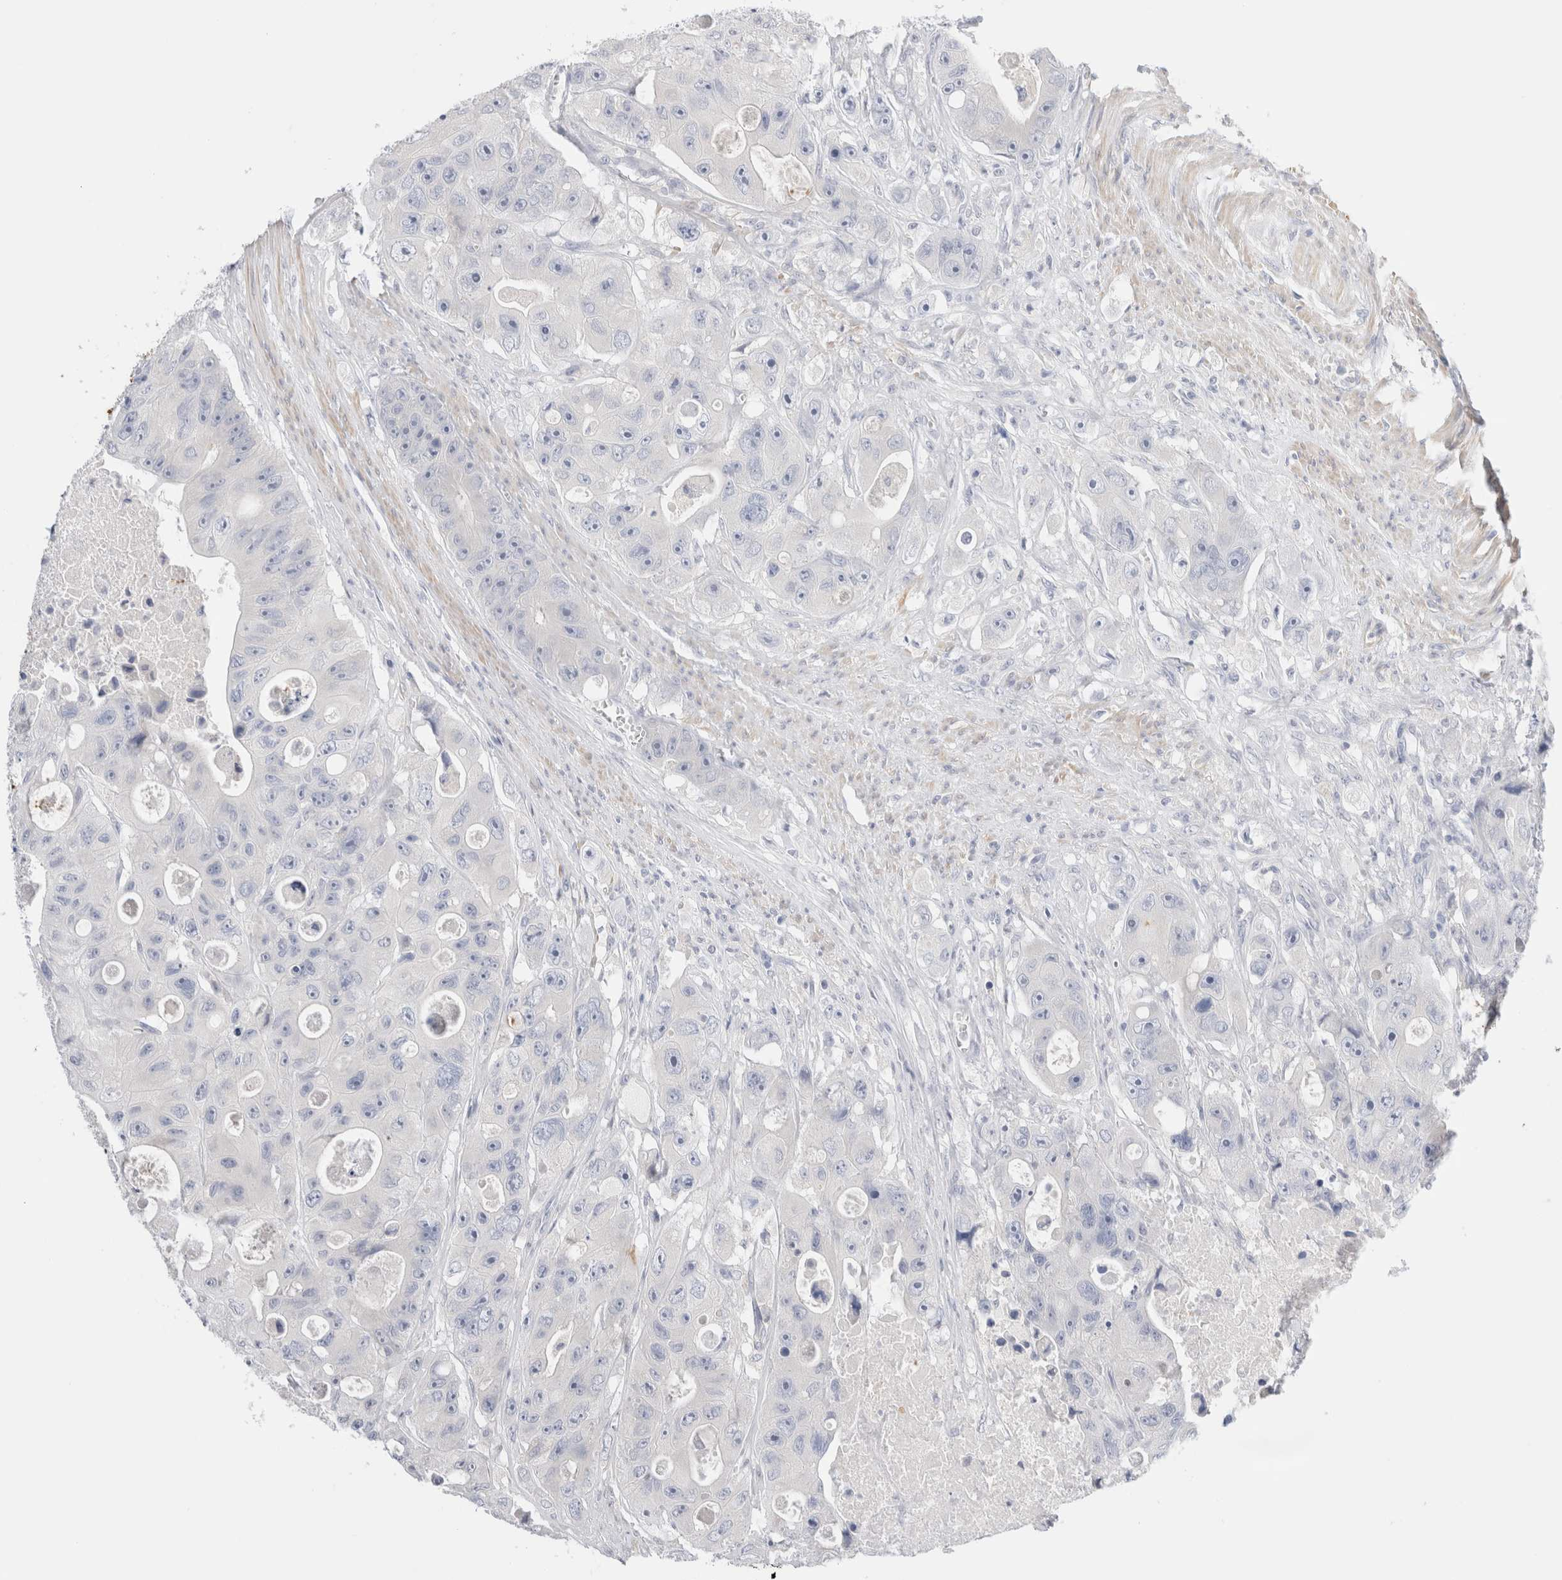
{"staining": {"intensity": "negative", "quantity": "none", "location": "none"}, "tissue": "colorectal cancer", "cell_type": "Tumor cells", "image_type": "cancer", "snomed": [{"axis": "morphology", "description": "Adenocarcinoma, NOS"}, {"axis": "topography", "description": "Colon"}], "caption": "High power microscopy photomicrograph of an immunohistochemistry (IHC) micrograph of colorectal cancer, revealing no significant staining in tumor cells.", "gene": "ADAM30", "patient": {"sex": "female", "age": 46}}